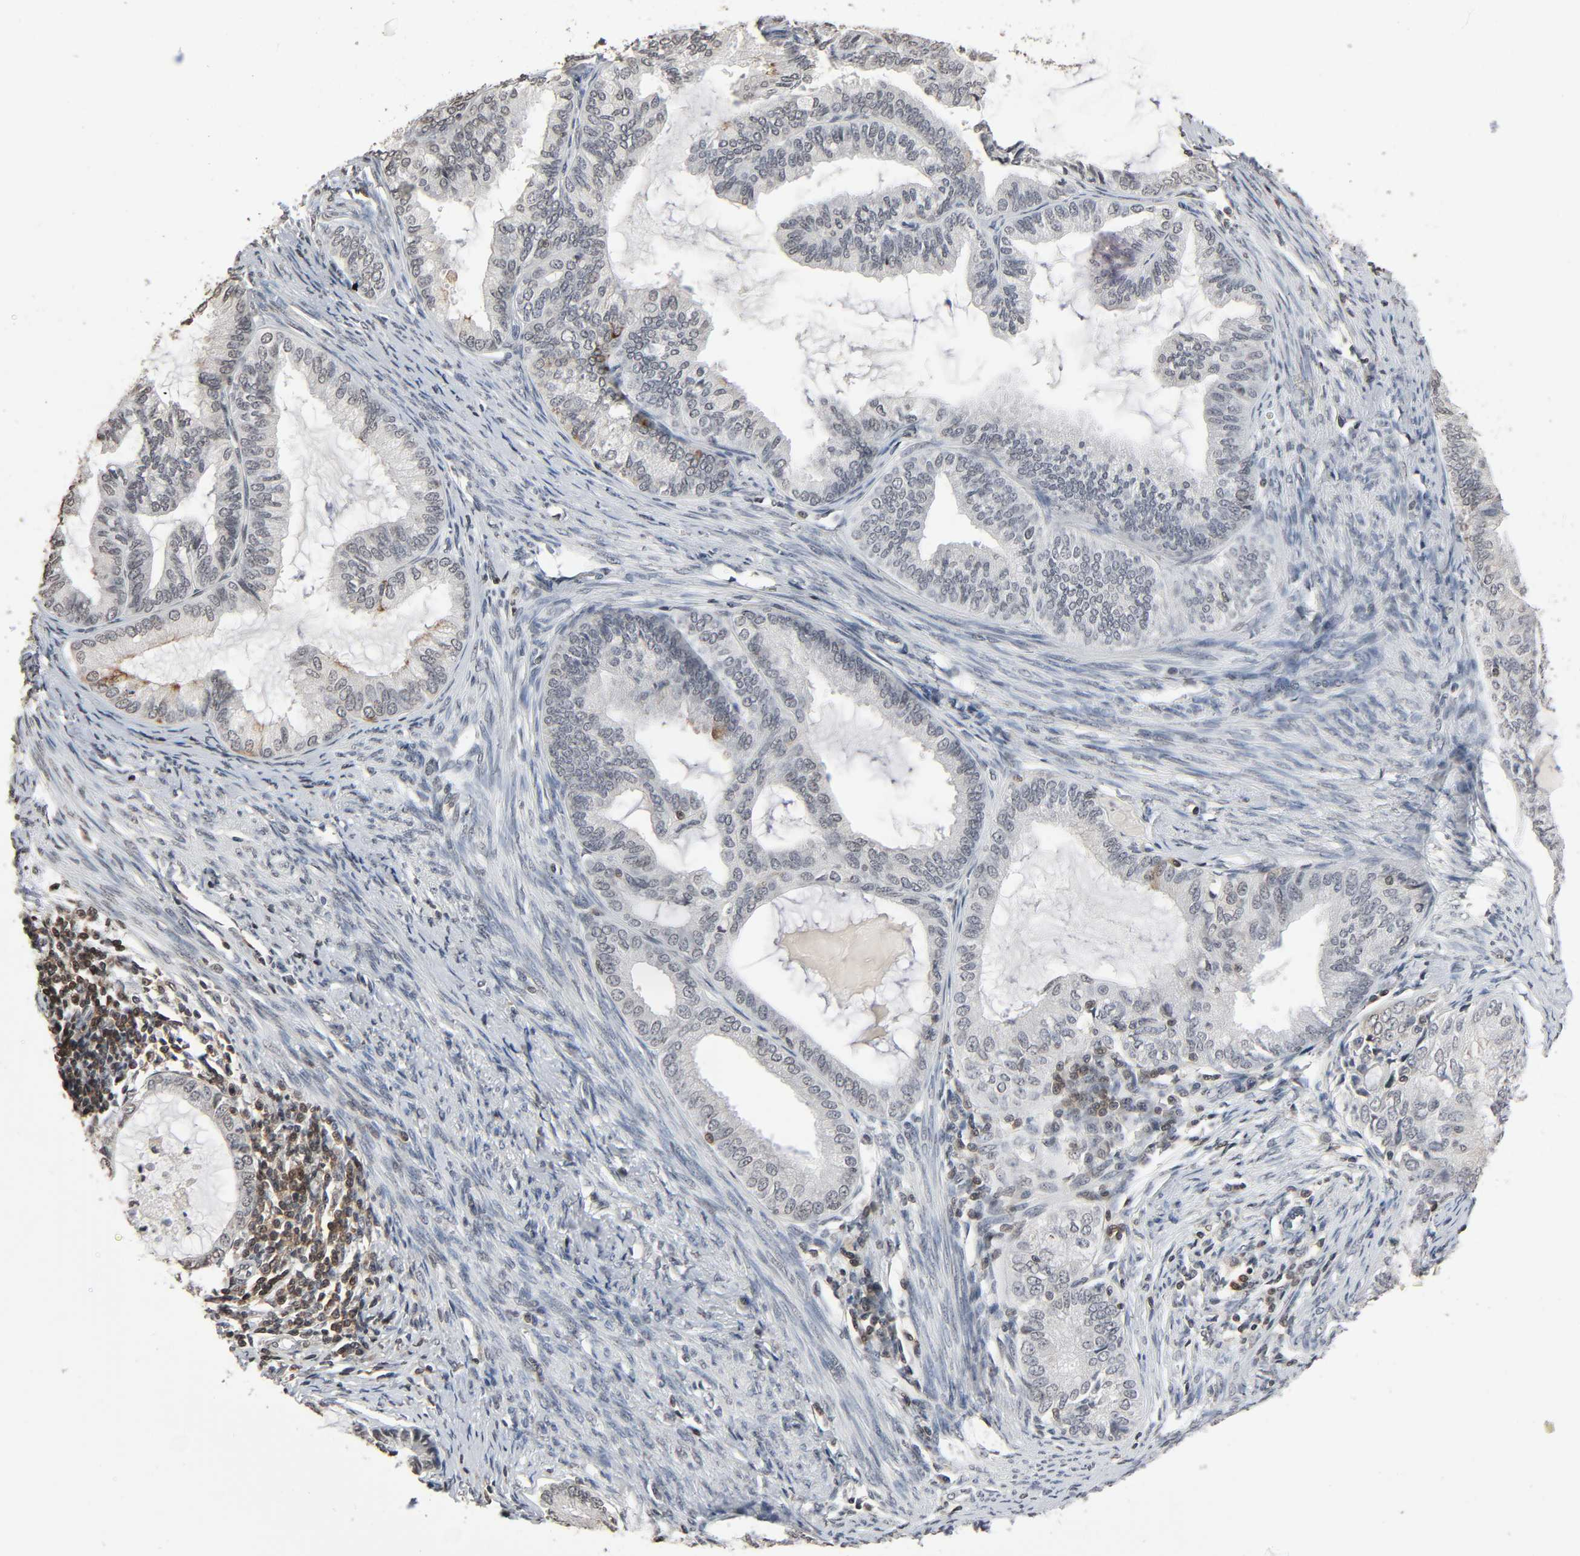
{"staining": {"intensity": "negative", "quantity": "none", "location": "none"}, "tissue": "endometrial cancer", "cell_type": "Tumor cells", "image_type": "cancer", "snomed": [{"axis": "morphology", "description": "Adenocarcinoma, NOS"}, {"axis": "topography", "description": "Endometrium"}], "caption": "Tumor cells are negative for brown protein staining in endometrial adenocarcinoma. (DAB (3,3'-diaminobenzidine) immunohistochemistry (IHC) with hematoxylin counter stain).", "gene": "STK4", "patient": {"sex": "female", "age": 86}}